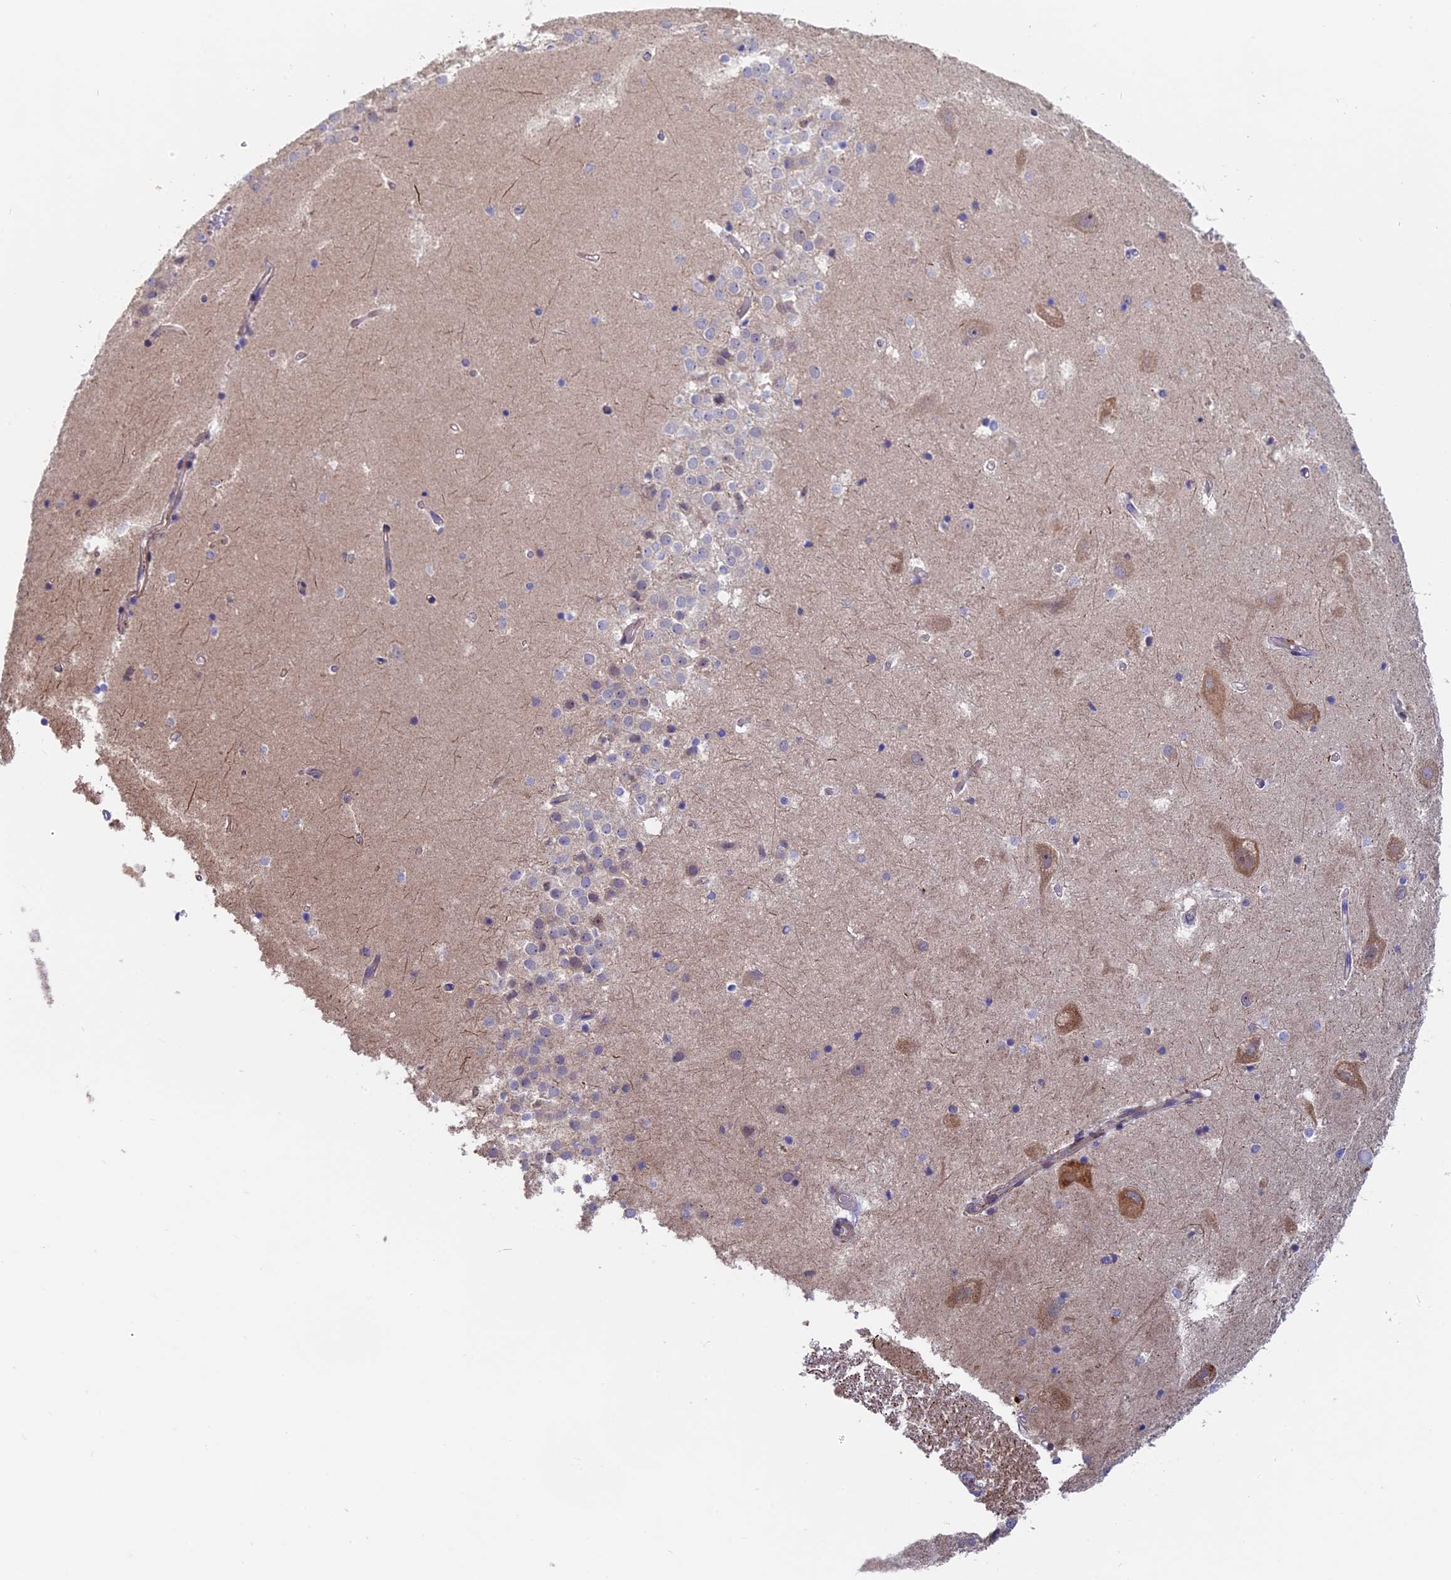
{"staining": {"intensity": "negative", "quantity": "none", "location": "none"}, "tissue": "hippocampus", "cell_type": "Glial cells", "image_type": "normal", "snomed": [{"axis": "morphology", "description": "Normal tissue, NOS"}, {"axis": "topography", "description": "Hippocampus"}], "caption": "Protein analysis of benign hippocampus displays no significant positivity in glial cells.", "gene": "TENT4B", "patient": {"sex": "female", "age": 52}}